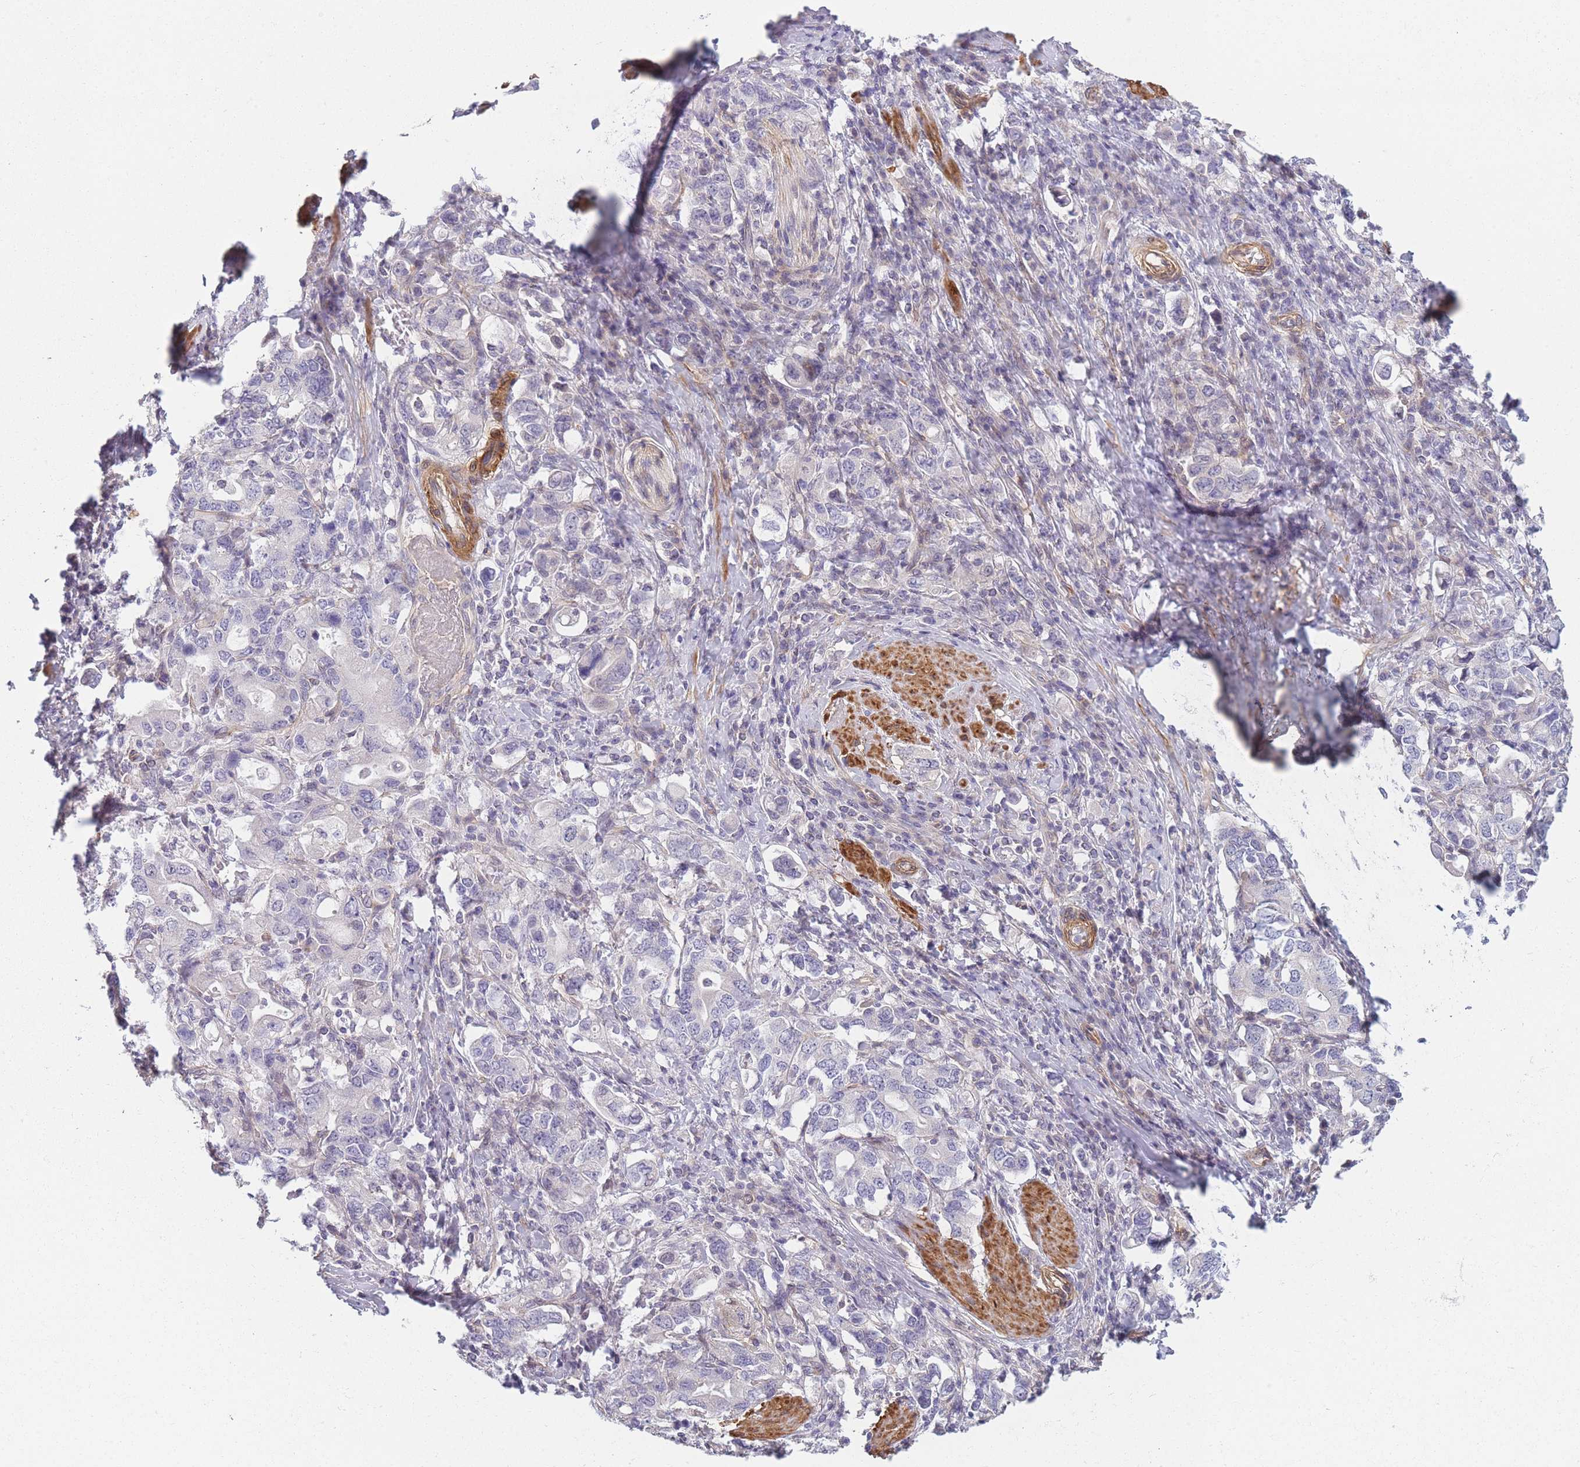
{"staining": {"intensity": "negative", "quantity": "none", "location": "none"}, "tissue": "stomach cancer", "cell_type": "Tumor cells", "image_type": "cancer", "snomed": [{"axis": "morphology", "description": "Adenocarcinoma, NOS"}, {"axis": "topography", "description": "Stomach, upper"}, {"axis": "topography", "description": "Stomach"}], "caption": "Immunohistochemistry (IHC) photomicrograph of neoplastic tissue: human stomach cancer (adenocarcinoma) stained with DAB (3,3'-diaminobenzidine) demonstrates no significant protein expression in tumor cells.", "gene": "SLC7A6", "patient": {"sex": "male", "age": 62}}